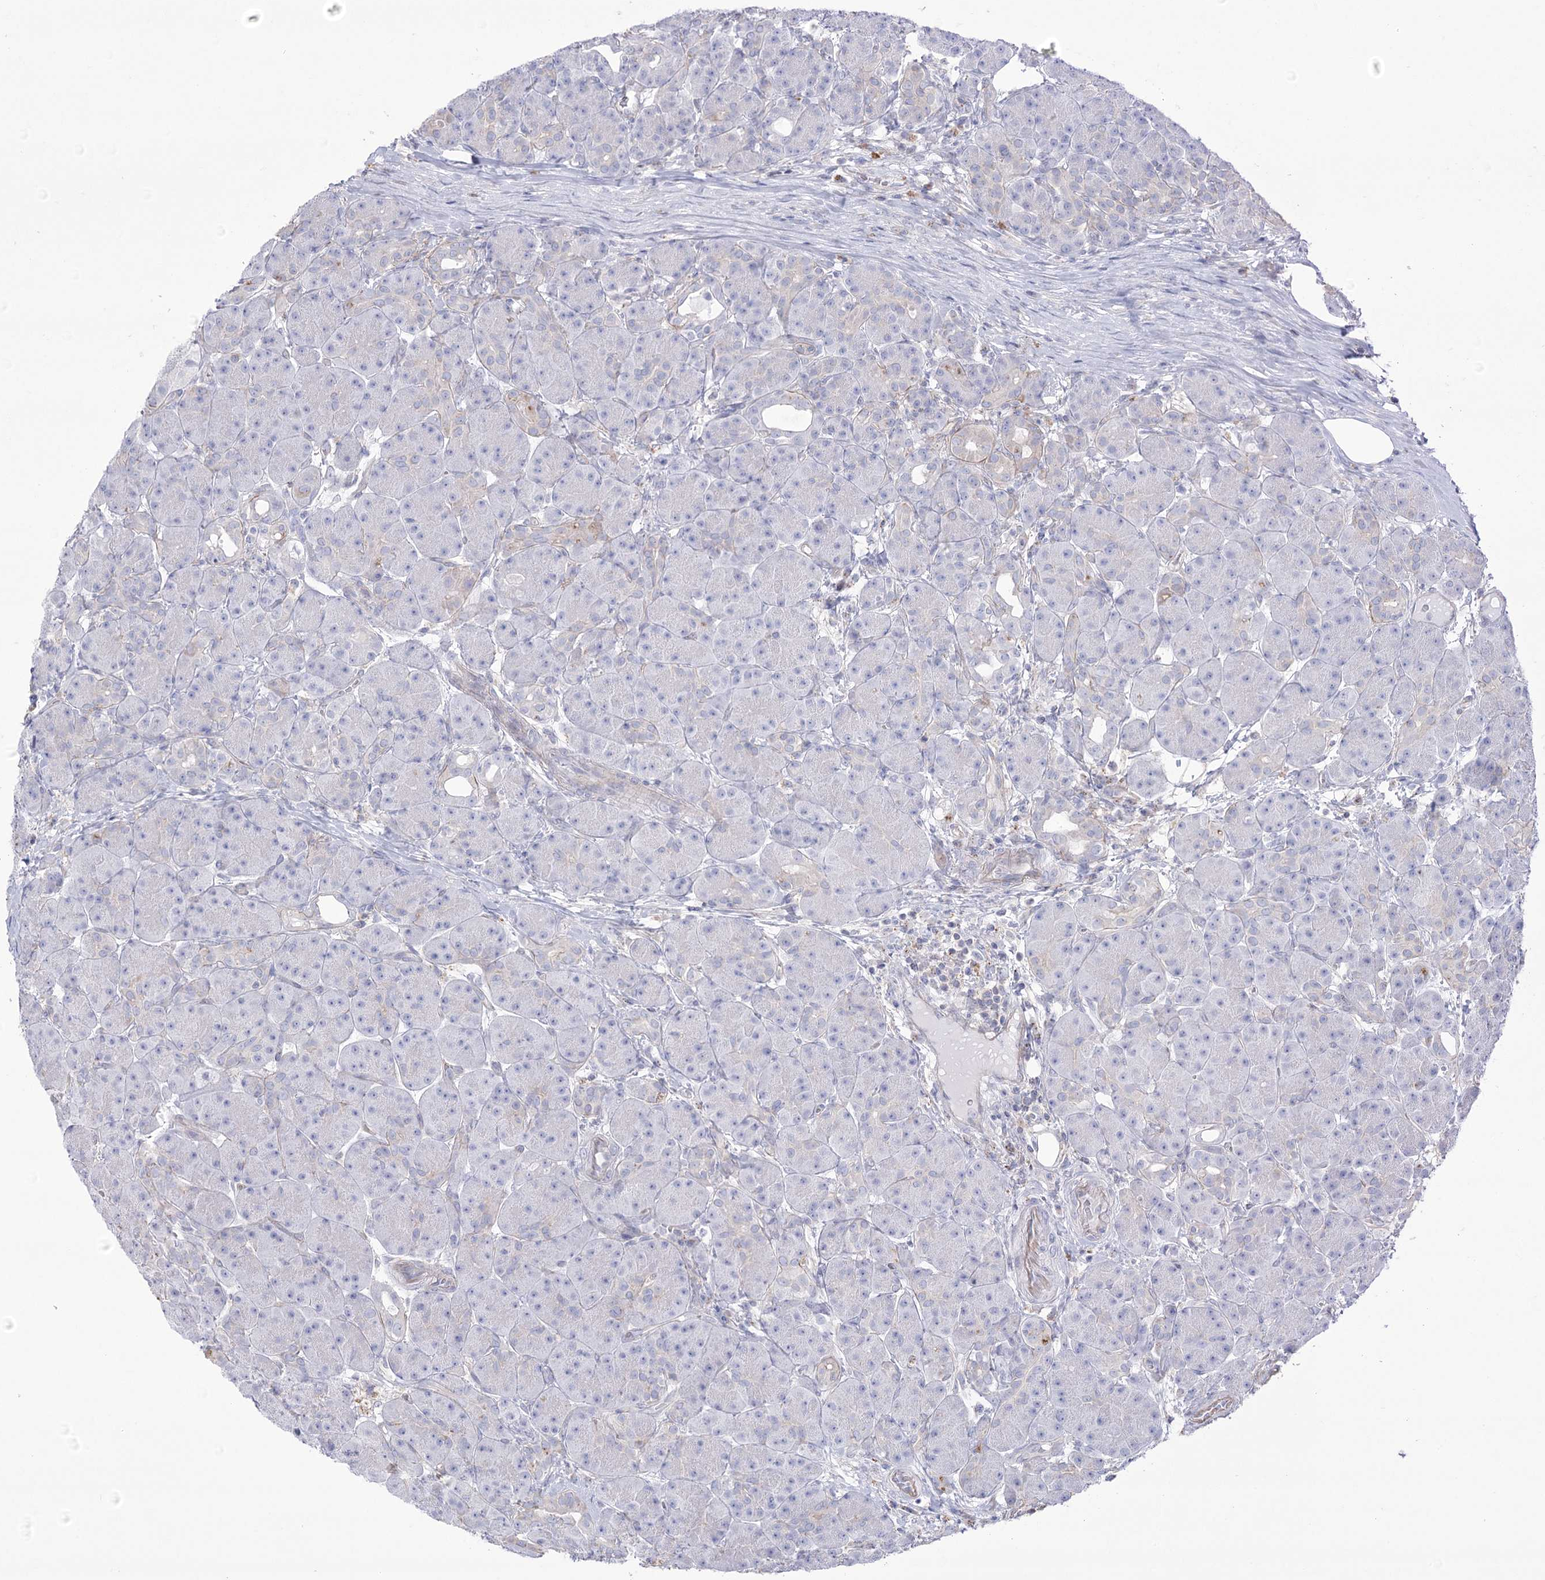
{"staining": {"intensity": "negative", "quantity": "none", "location": "none"}, "tissue": "pancreas", "cell_type": "Exocrine glandular cells", "image_type": "normal", "snomed": [{"axis": "morphology", "description": "Normal tissue, NOS"}, {"axis": "topography", "description": "Pancreas"}], "caption": "Human pancreas stained for a protein using immunohistochemistry demonstrates no staining in exocrine glandular cells.", "gene": "FAM216A", "patient": {"sex": "male", "age": 63}}